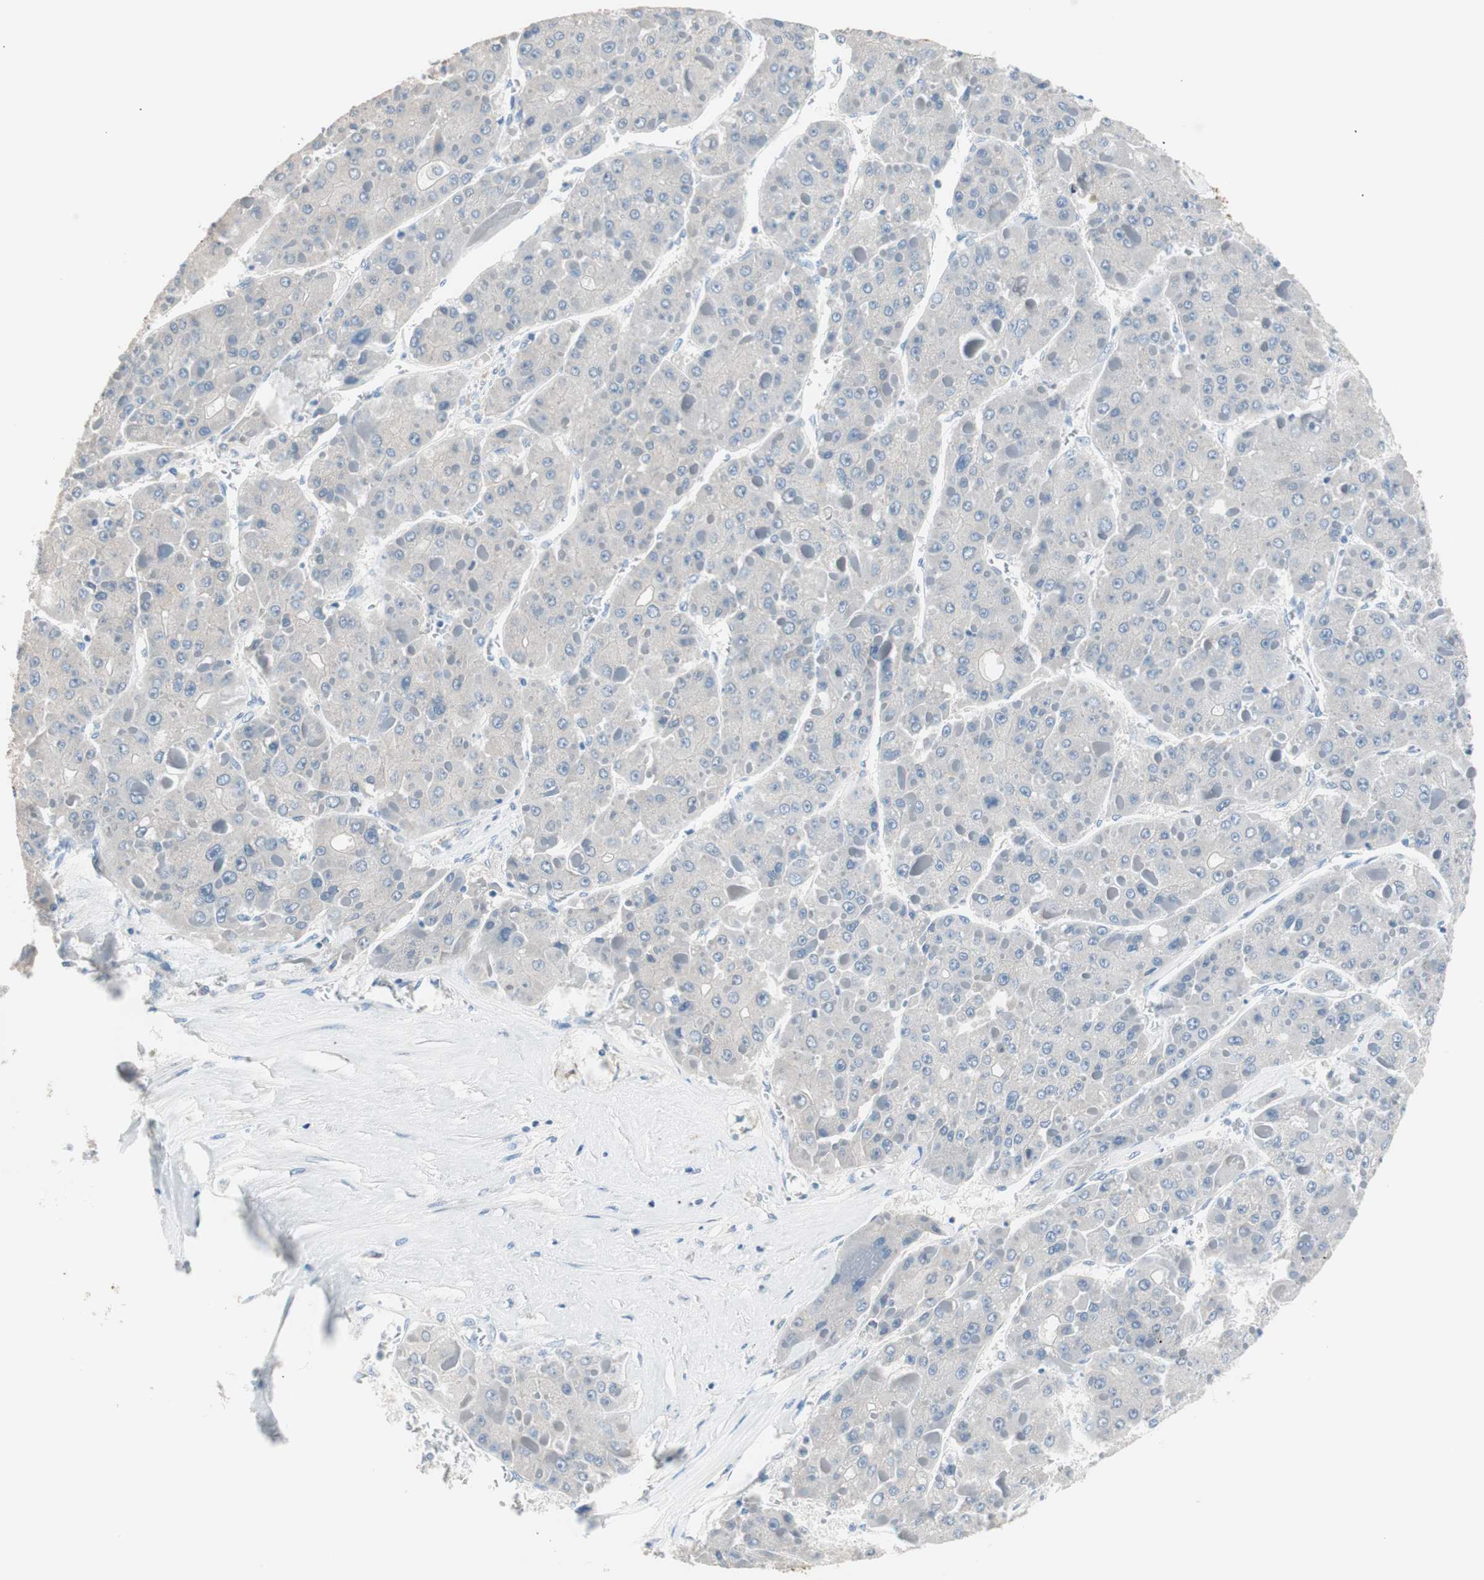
{"staining": {"intensity": "negative", "quantity": "none", "location": "none"}, "tissue": "liver cancer", "cell_type": "Tumor cells", "image_type": "cancer", "snomed": [{"axis": "morphology", "description": "Carcinoma, Hepatocellular, NOS"}, {"axis": "topography", "description": "Liver"}], "caption": "Tumor cells show no significant positivity in liver hepatocellular carcinoma.", "gene": "VIL1", "patient": {"sex": "female", "age": 73}}